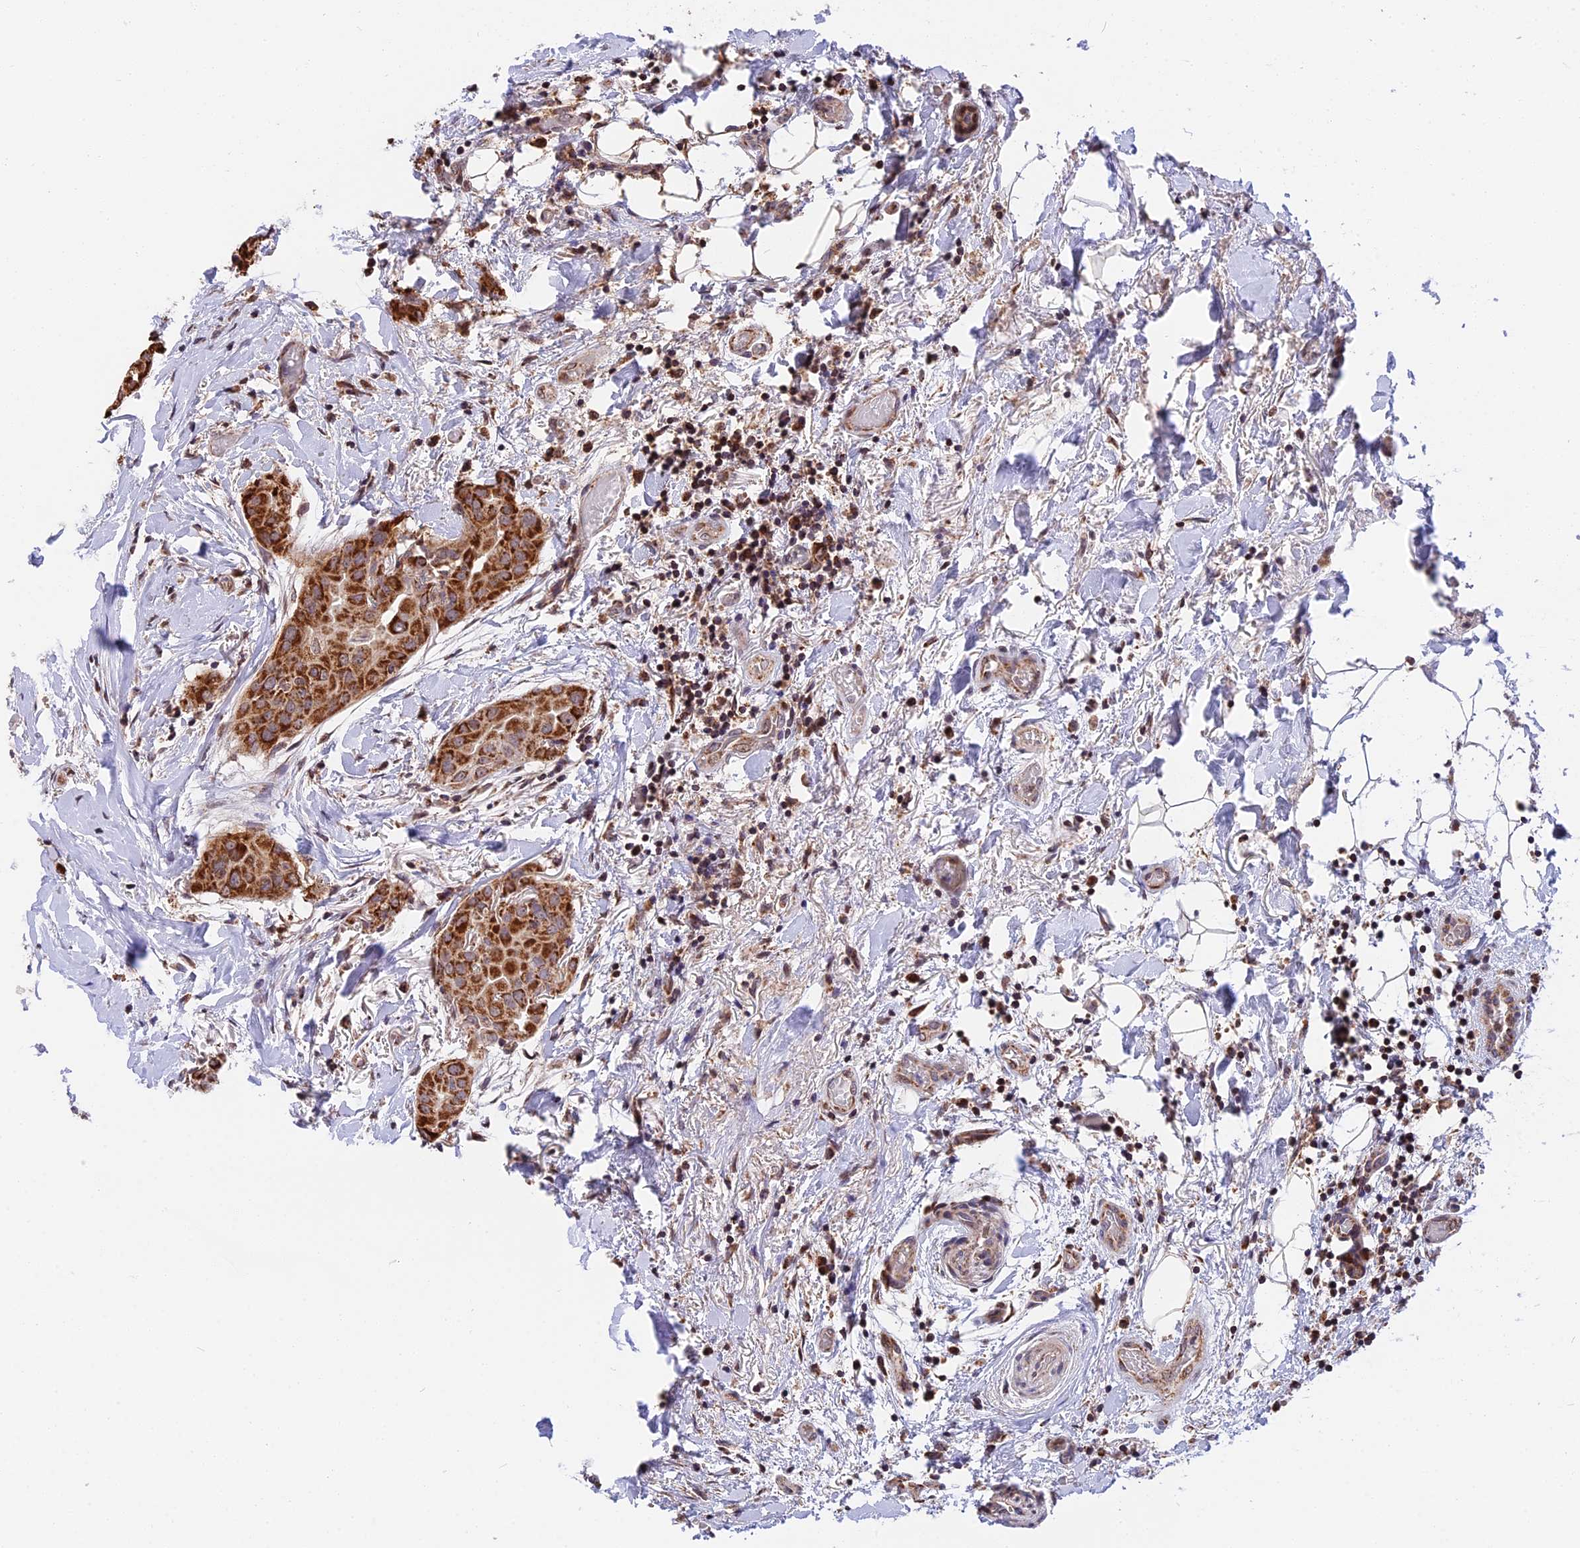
{"staining": {"intensity": "strong", "quantity": ">75%", "location": "cytoplasmic/membranous"}, "tissue": "thyroid cancer", "cell_type": "Tumor cells", "image_type": "cancer", "snomed": [{"axis": "morphology", "description": "Papillary adenocarcinoma, NOS"}, {"axis": "topography", "description": "Thyroid gland"}], "caption": "Strong cytoplasmic/membranous protein expression is seen in approximately >75% of tumor cells in thyroid papillary adenocarcinoma. (DAB IHC, brown staining for protein, blue staining for nuclei).", "gene": "RERGL", "patient": {"sex": "male", "age": 33}}